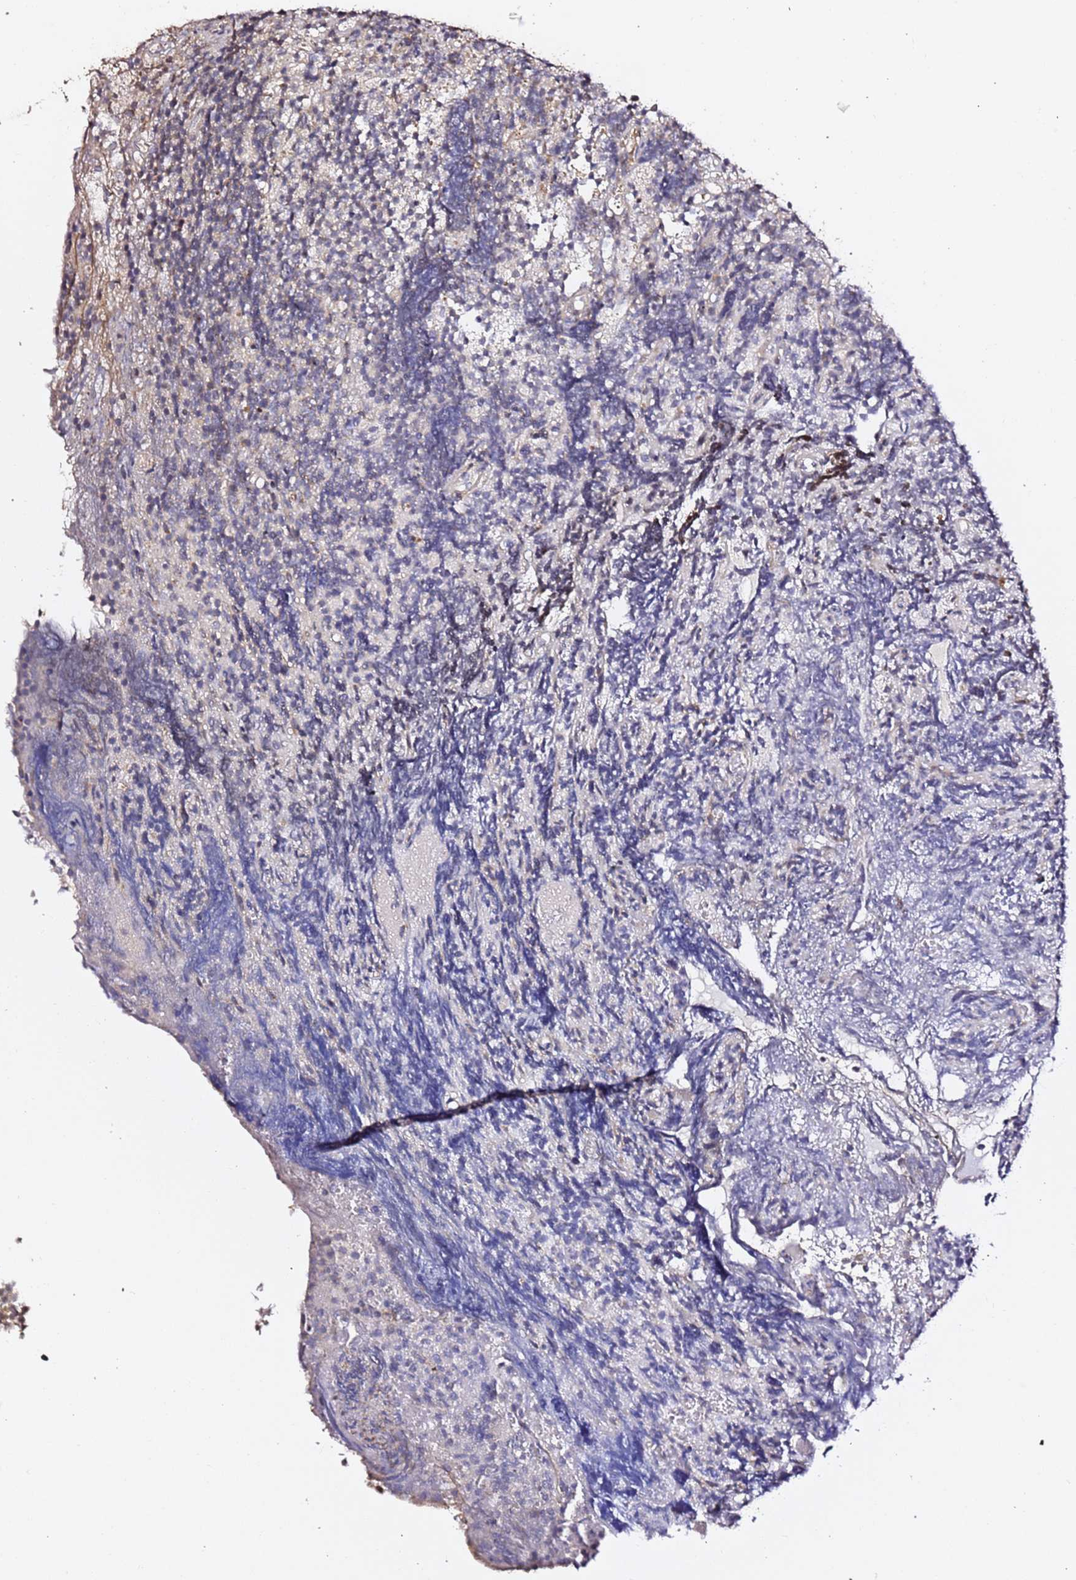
{"staining": {"intensity": "weak", "quantity": "25%-75%", "location": "nuclear"}, "tissue": "glioma", "cell_type": "Tumor cells", "image_type": "cancer", "snomed": [{"axis": "morphology", "description": "Glioma, malignant, Low grade"}, {"axis": "topography", "description": "Brain"}], "caption": "Human malignant glioma (low-grade) stained with a brown dye demonstrates weak nuclear positive expression in approximately 25%-75% of tumor cells.", "gene": "OR5V1", "patient": {"sex": "female", "age": 1}}